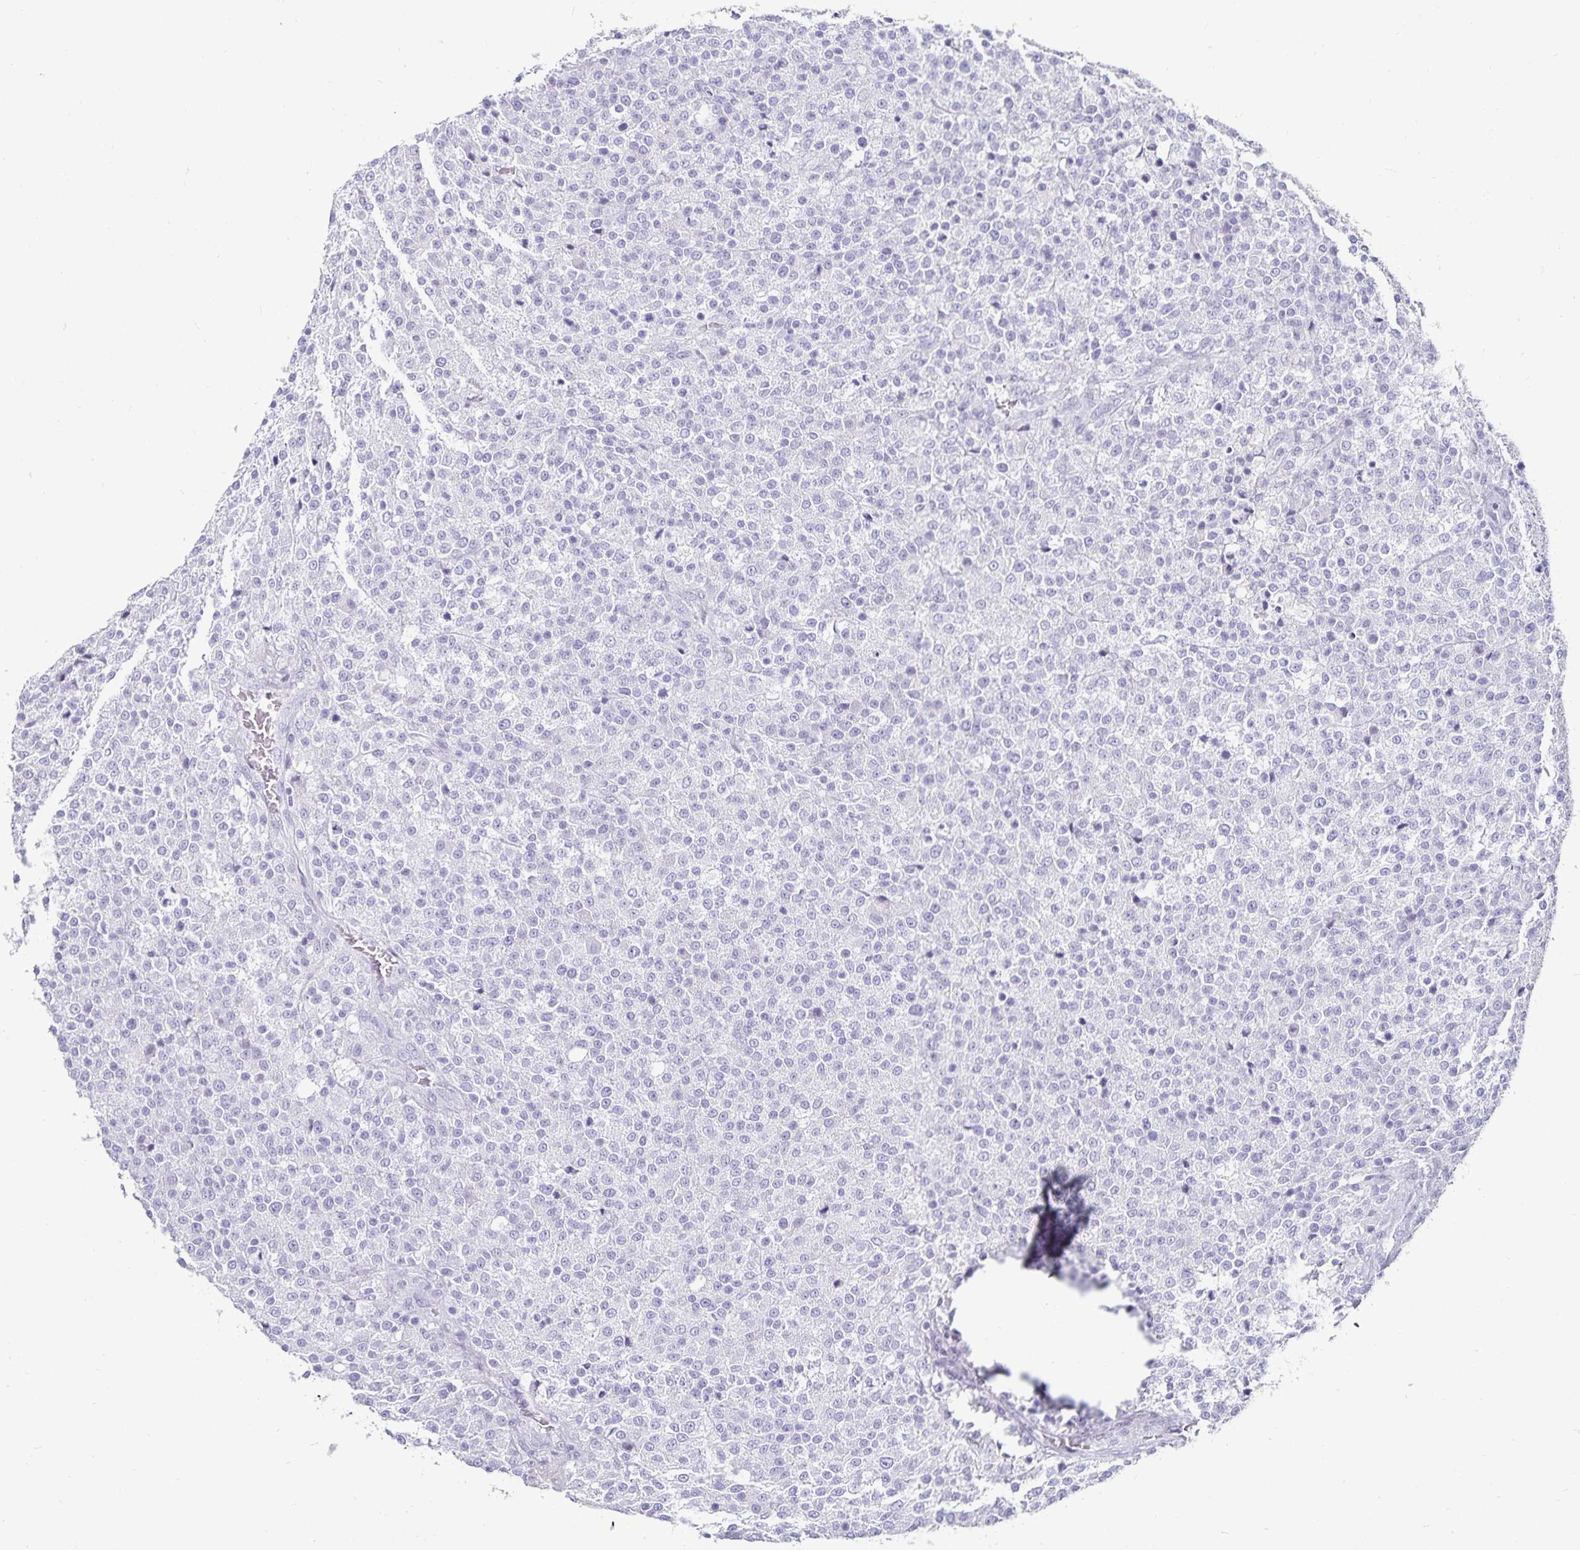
{"staining": {"intensity": "negative", "quantity": "none", "location": "none"}, "tissue": "testis cancer", "cell_type": "Tumor cells", "image_type": "cancer", "snomed": [{"axis": "morphology", "description": "Seminoma, NOS"}, {"axis": "topography", "description": "Testis"}], "caption": "An immunohistochemistry (IHC) histopathology image of testis seminoma is shown. There is no staining in tumor cells of testis seminoma. (DAB immunohistochemistry (IHC), high magnification).", "gene": "DEFA6", "patient": {"sex": "male", "age": 59}}